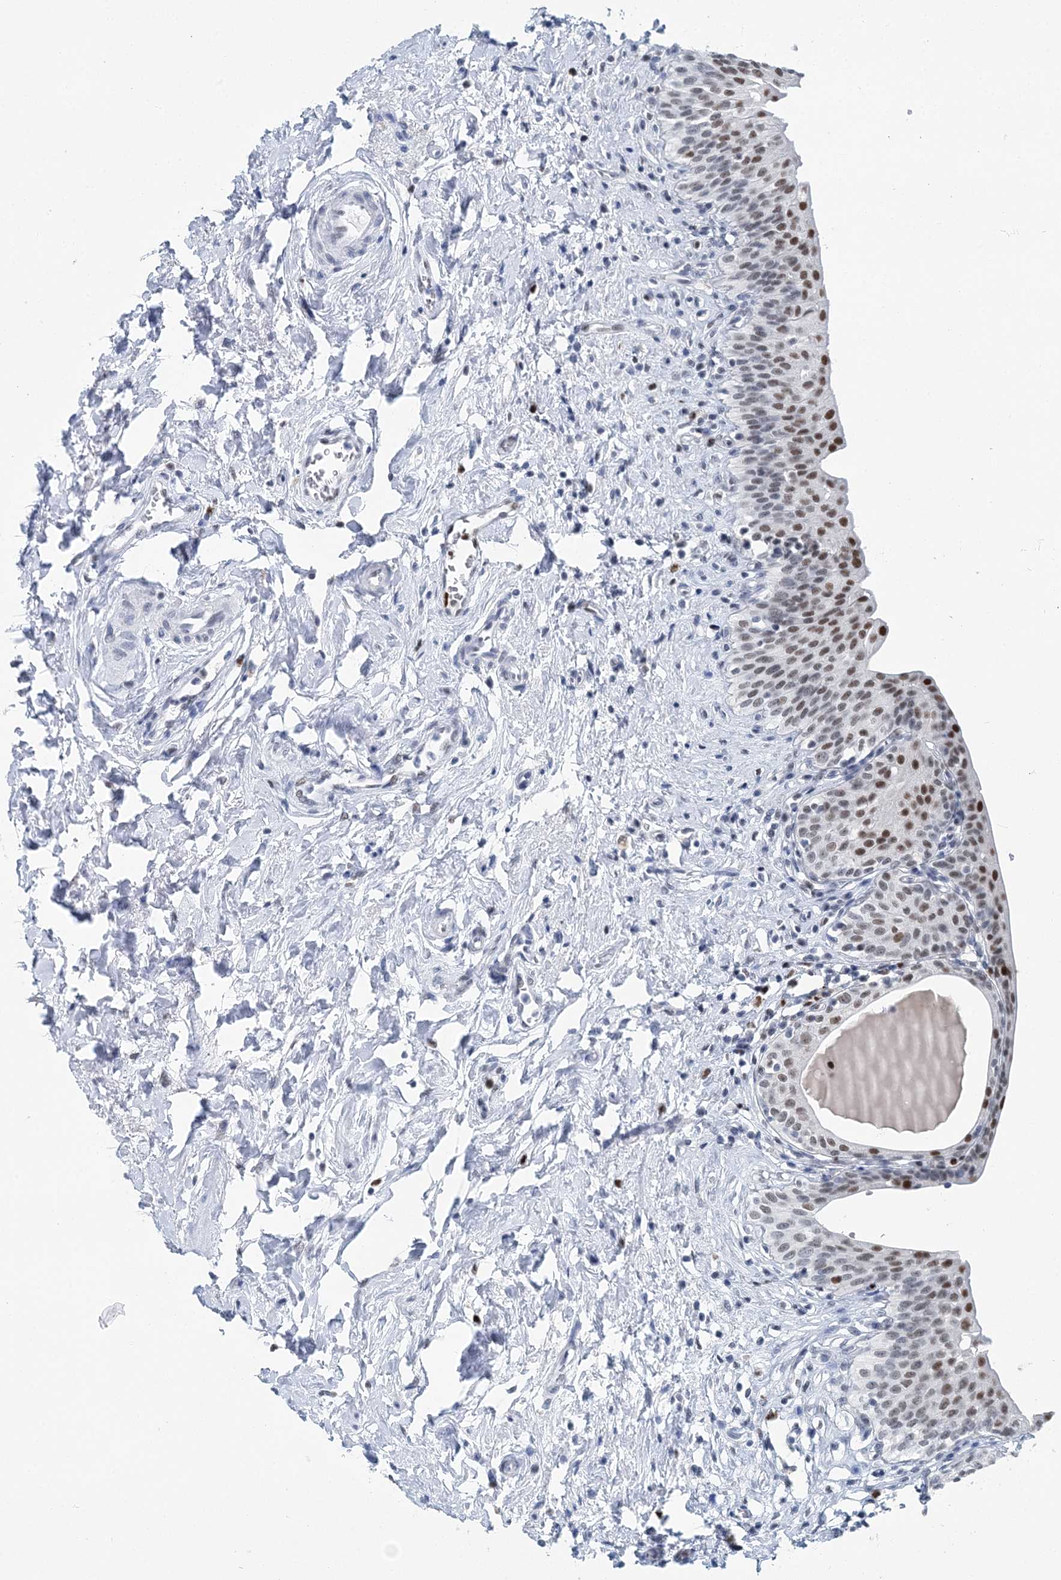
{"staining": {"intensity": "moderate", "quantity": ">75%", "location": "nuclear"}, "tissue": "urinary bladder", "cell_type": "Urothelial cells", "image_type": "normal", "snomed": [{"axis": "morphology", "description": "Normal tissue, NOS"}, {"axis": "topography", "description": "Urinary bladder"}], "caption": "Immunohistochemistry (IHC) micrograph of normal urinary bladder: urinary bladder stained using immunohistochemistry (IHC) exhibits medium levels of moderate protein expression localized specifically in the nuclear of urothelial cells, appearing as a nuclear brown color.", "gene": "HAT1", "patient": {"sex": "male", "age": 83}}